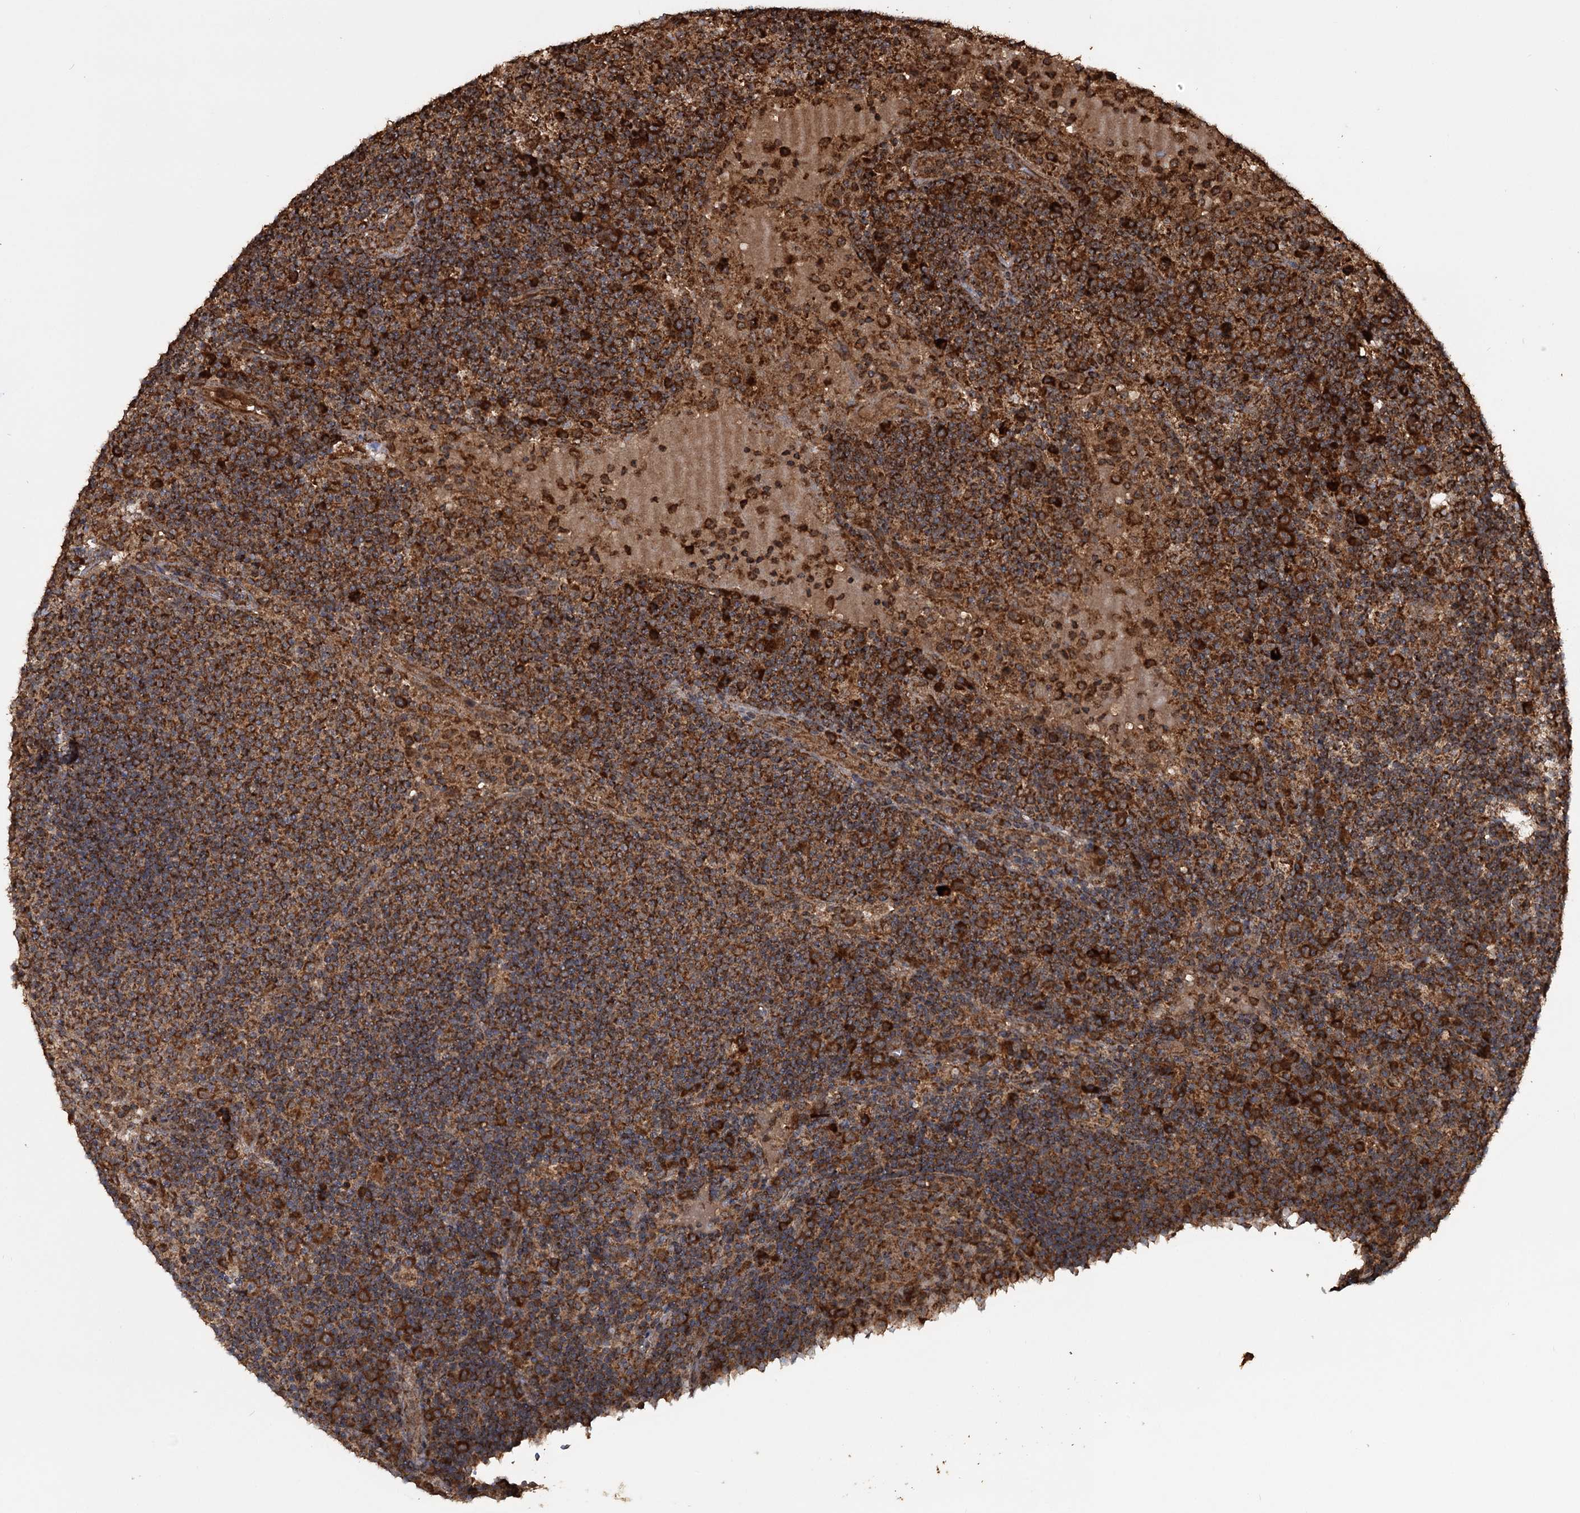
{"staining": {"intensity": "strong", "quantity": ">75%", "location": "cytoplasmic/membranous"}, "tissue": "lymph node", "cell_type": "Germinal center cells", "image_type": "normal", "snomed": [{"axis": "morphology", "description": "Normal tissue, NOS"}, {"axis": "topography", "description": "Lymph node"}], "caption": "Germinal center cells display strong cytoplasmic/membranous staining in approximately >75% of cells in normal lymph node.", "gene": "IPO4", "patient": {"sex": "female", "age": 53}}